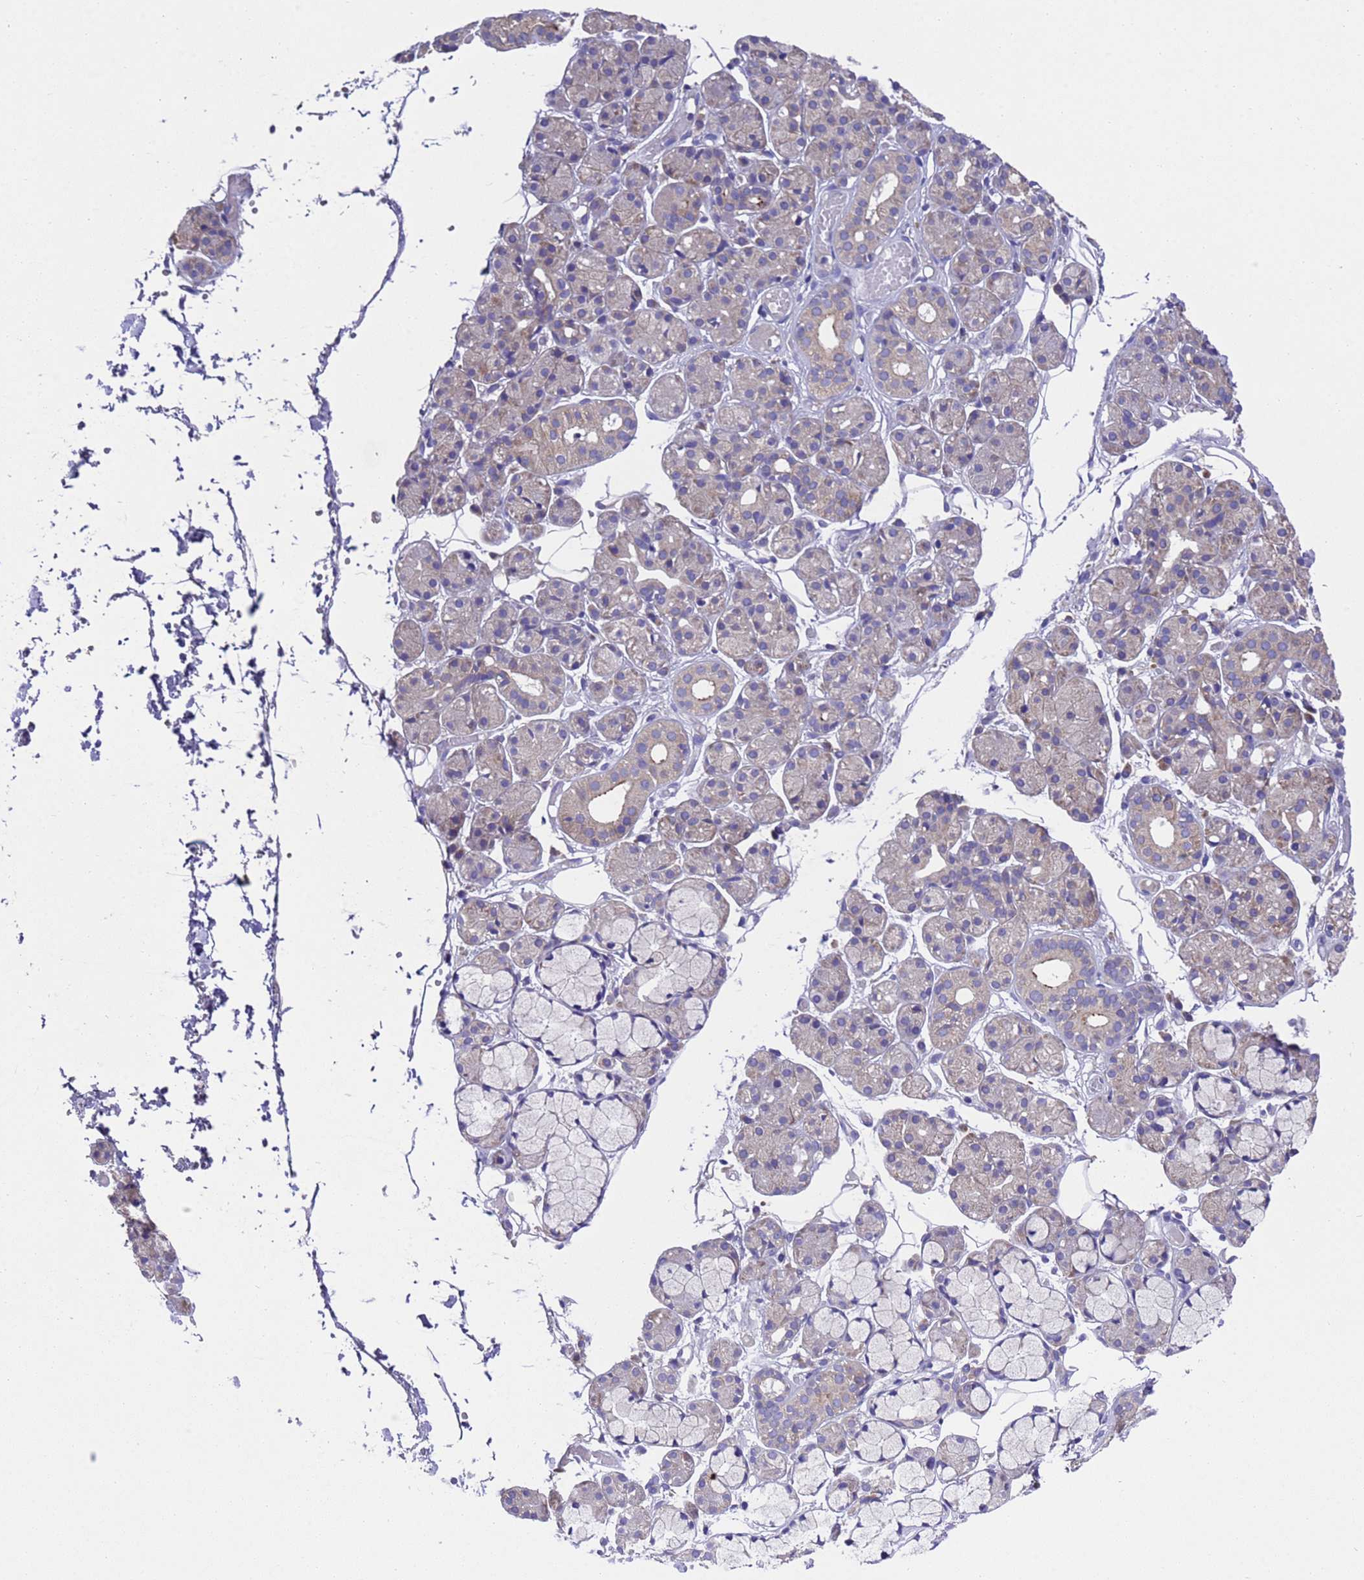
{"staining": {"intensity": "moderate", "quantity": "<25%", "location": "cytoplasmic/membranous"}, "tissue": "salivary gland", "cell_type": "Glandular cells", "image_type": "normal", "snomed": [{"axis": "morphology", "description": "Normal tissue, NOS"}, {"axis": "topography", "description": "Salivary gland"}], "caption": "DAB (3,3'-diaminobenzidine) immunohistochemical staining of benign human salivary gland displays moderate cytoplasmic/membranous protein positivity in approximately <25% of glandular cells. The staining was performed using DAB (3,3'-diaminobenzidine), with brown indicating positive protein expression. Nuclei are stained blue with hematoxylin.", "gene": "DCAF12L1", "patient": {"sex": "male", "age": 63}}